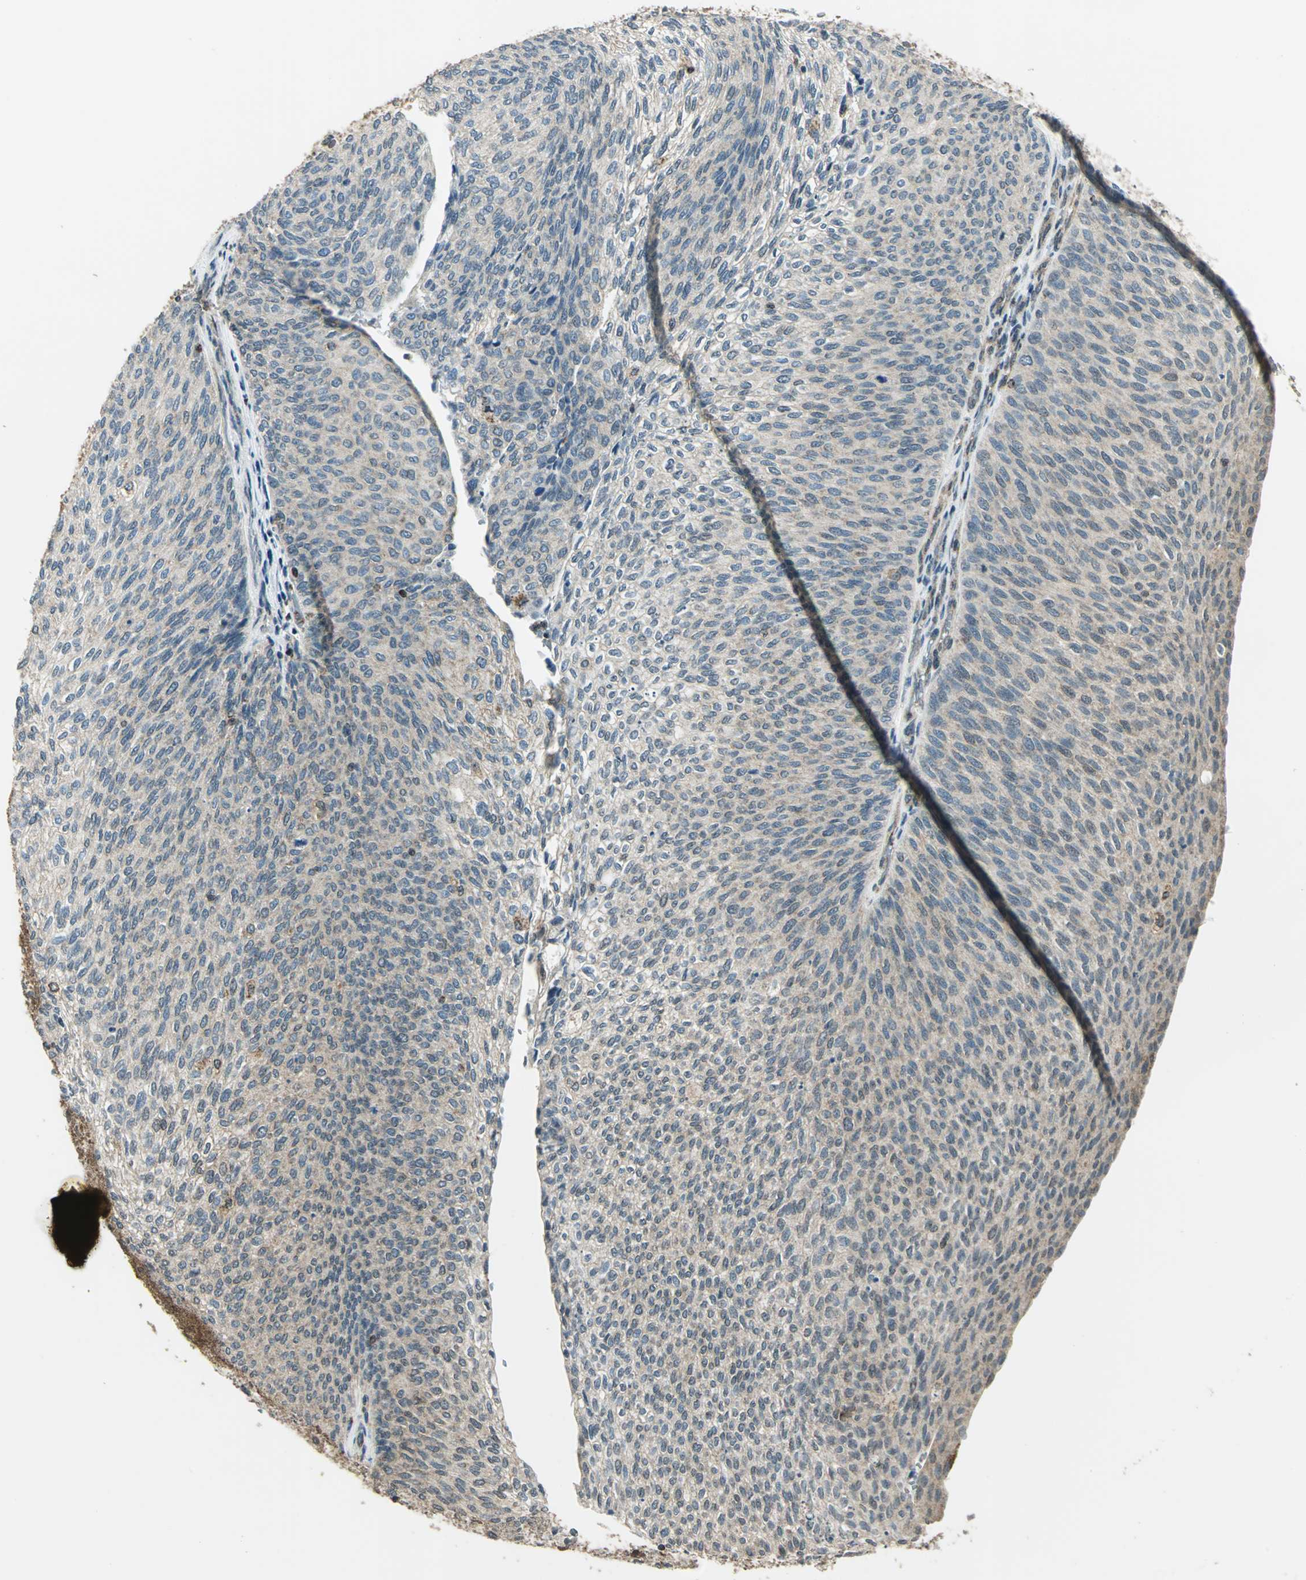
{"staining": {"intensity": "weak", "quantity": ">75%", "location": "cytoplasmic/membranous"}, "tissue": "urothelial cancer", "cell_type": "Tumor cells", "image_type": "cancer", "snomed": [{"axis": "morphology", "description": "Urothelial carcinoma, Low grade"}, {"axis": "topography", "description": "Urinary bladder"}], "caption": "Immunohistochemical staining of human urothelial carcinoma (low-grade) exhibits low levels of weak cytoplasmic/membranous positivity in about >75% of tumor cells.", "gene": "NUDT2", "patient": {"sex": "female", "age": 79}}